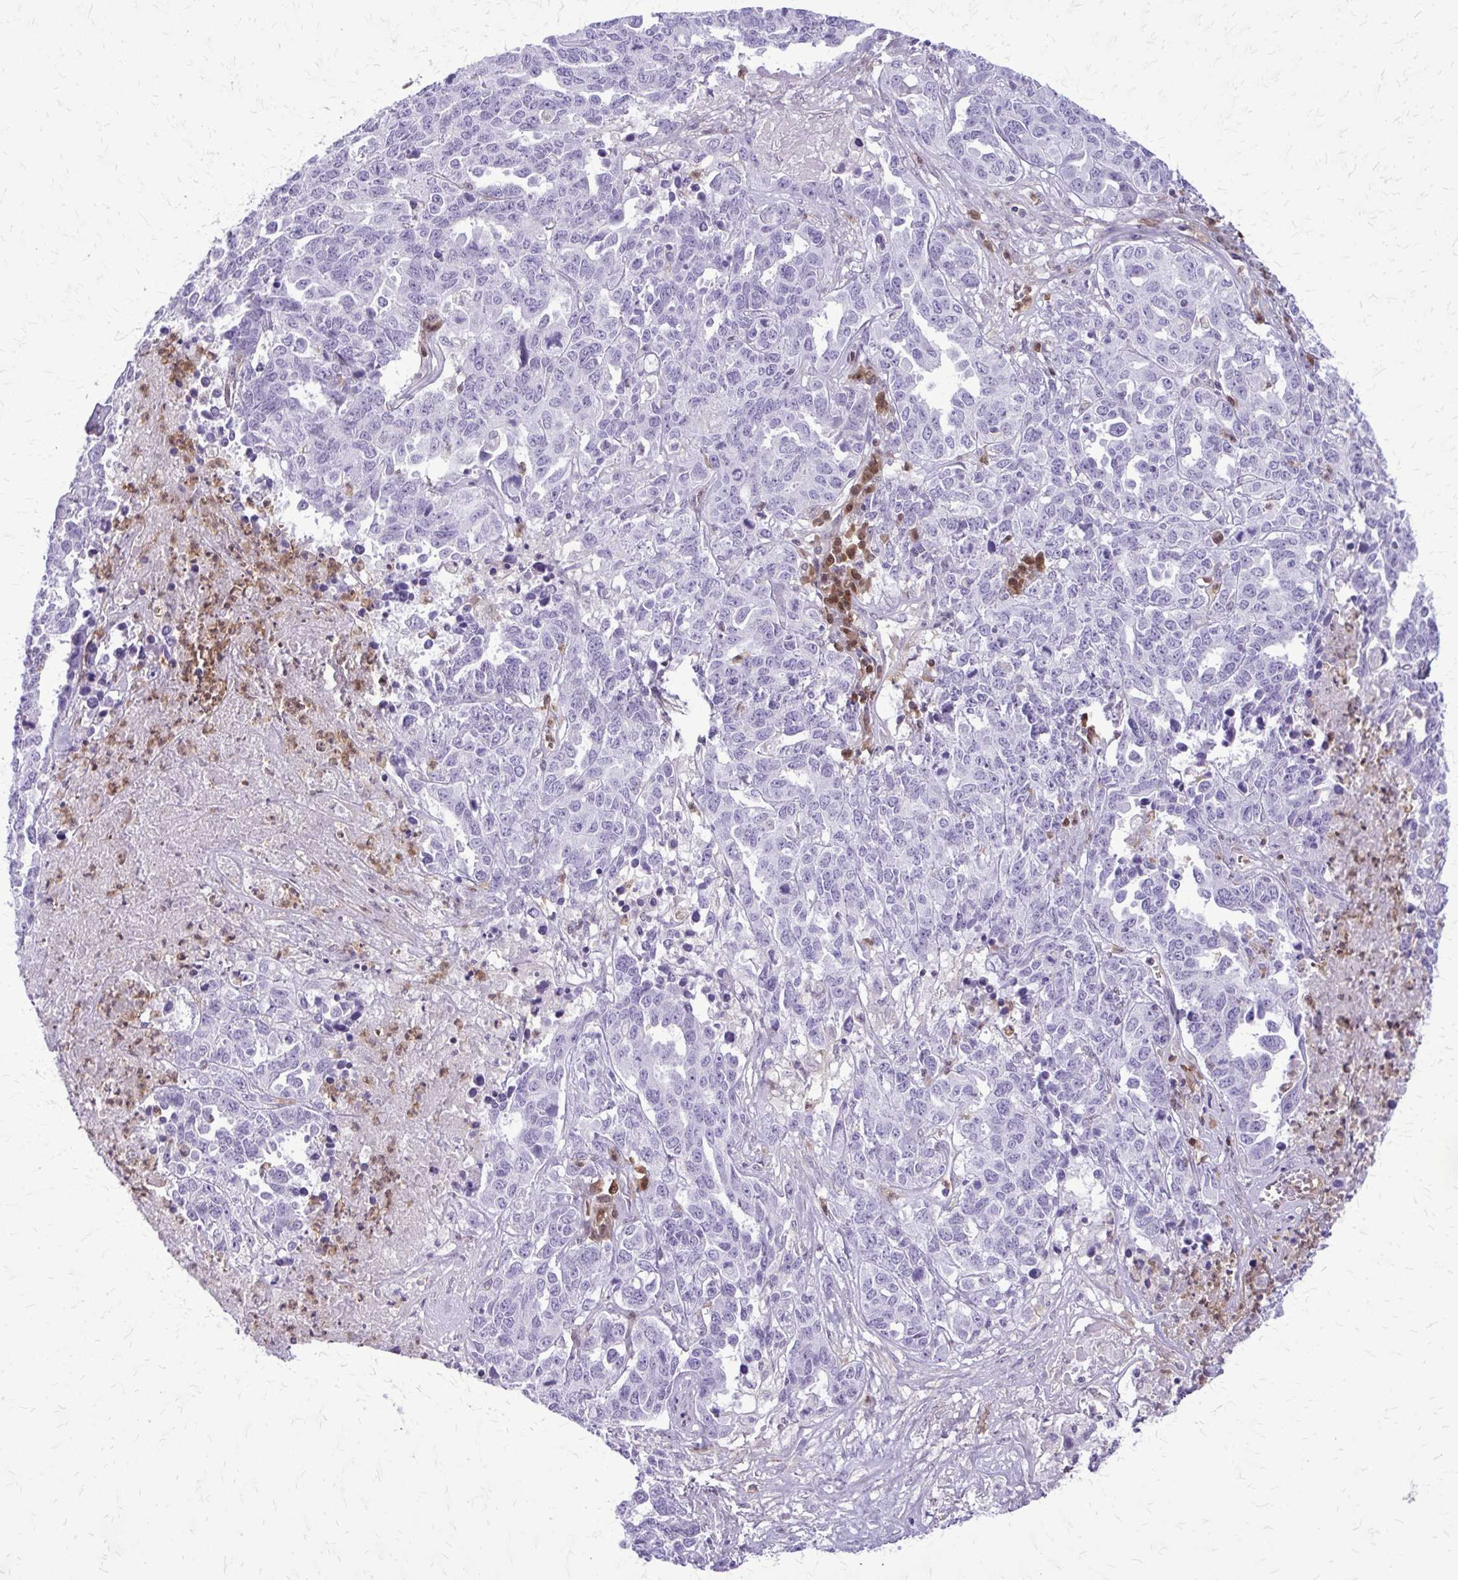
{"staining": {"intensity": "negative", "quantity": "none", "location": "none"}, "tissue": "ovarian cancer", "cell_type": "Tumor cells", "image_type": "cancer", "snomed": [{"axis": "morphology", "description": "Carcinoma, endometroid"}, {"axis": "topography", "description": "Ovary"}], "caption": "This is a photomicrograph of immunohistochemistry staining of endometroid carcinoma (ovarian), which shows no staining in tumor cells.", "gene": "GLRX", "patient": {"sex": "female", "age": 62}}